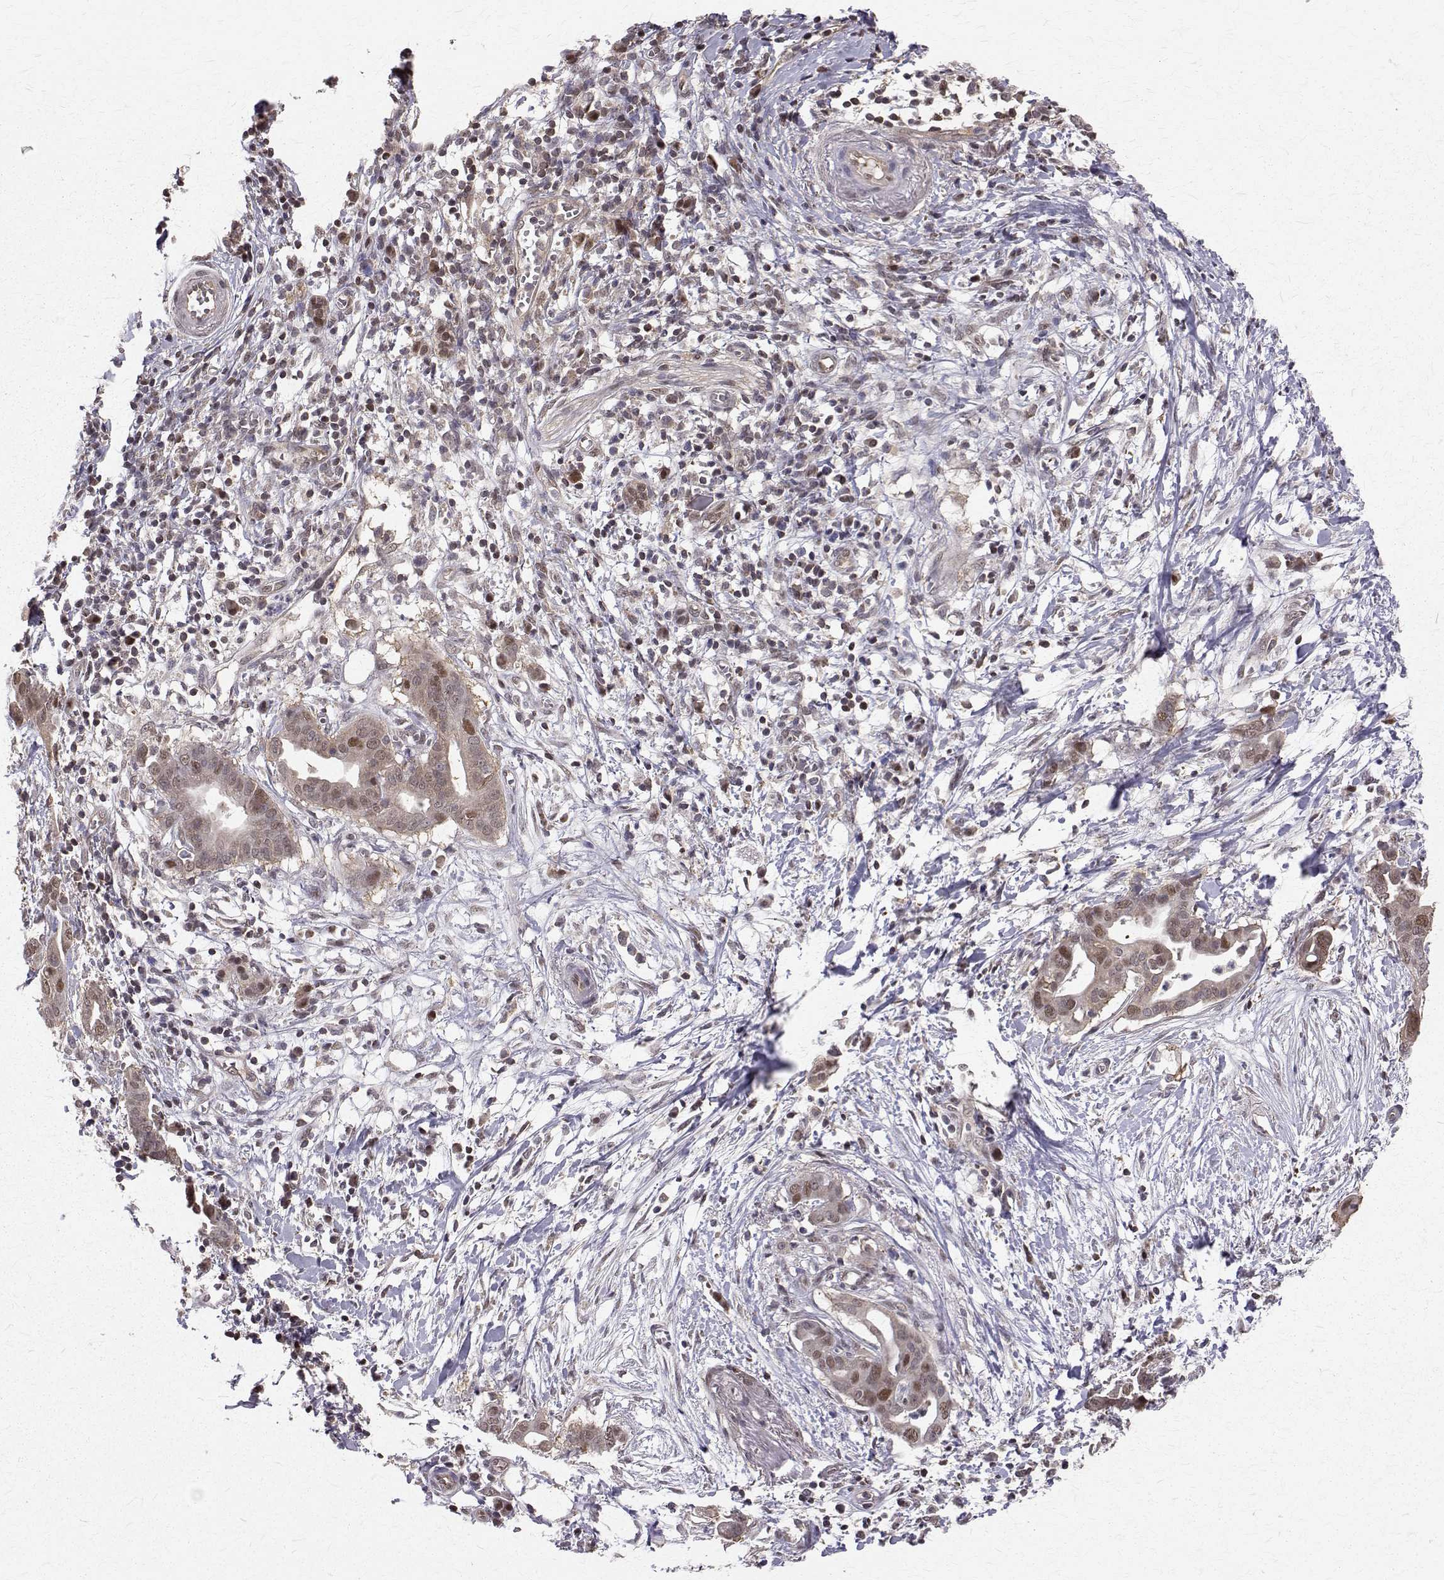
{"staining": {"intensity": "weak", "quantity": ">75%", "location": "cytoplasmic/membranous,nuclear"}, "tissue": "pancreatic cancer", "cell_type": "Tumor cells", "image_type": "cancer", "snomed": [{"axis": "morphology", "description": "Adenocarcinoma, NOS"}, {"axis": "topography", "description": "Pancreas"}], "caption": "DAB (3,3'-diaminobenzidine) immunohistochemical staining of pancreatic cancer reveals weak cytoplasmic/membranous and nuclear protein staining in about >75% of tumor cells.", "gene": "NIF3L1", "patient": {"sex": "male", "age": 61}}